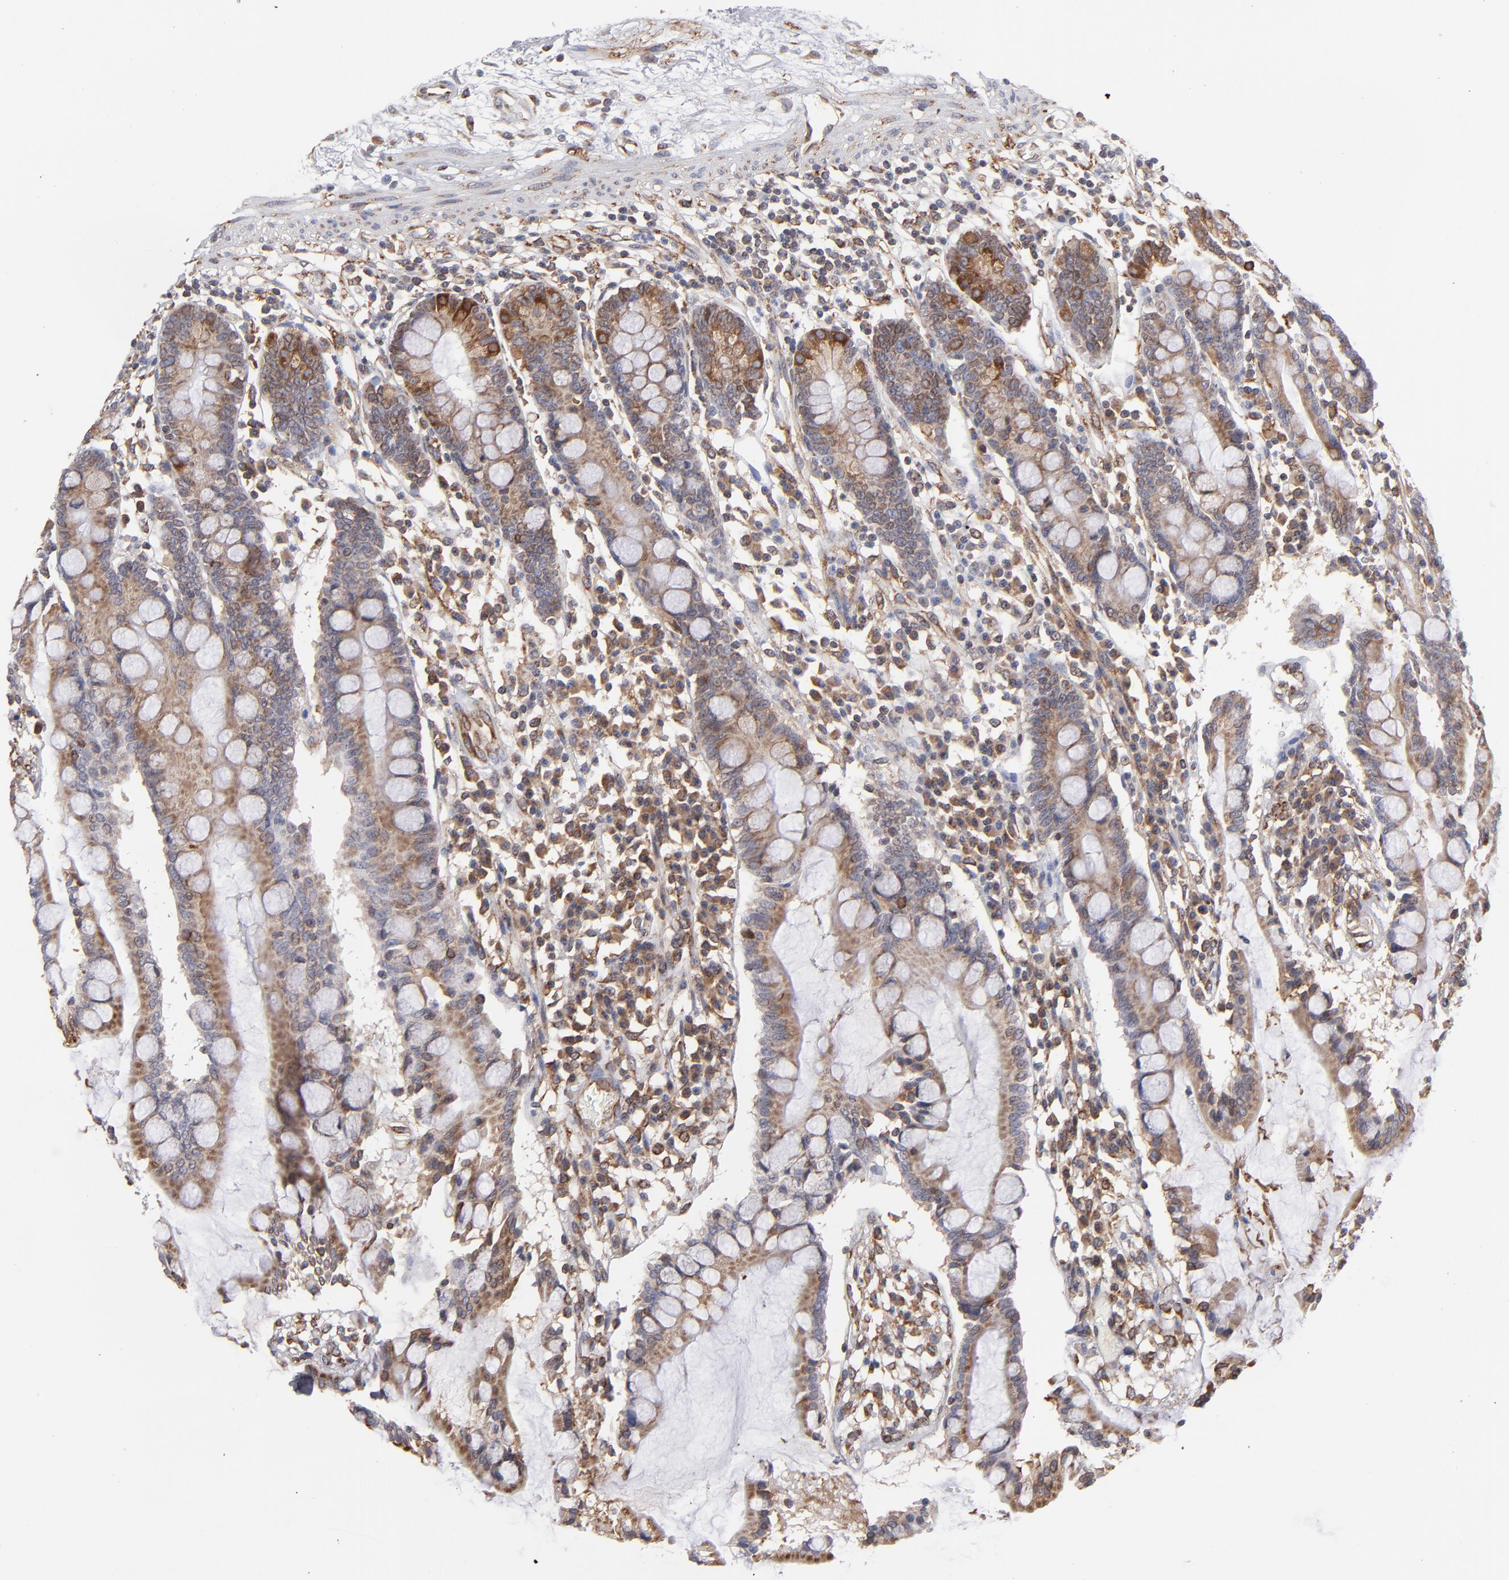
{"staining": {"intensity": "strong", "quantity": ">75%", "location": "cytoplasmic/membranous"}, "tissue": "small intestine", "cell_type": "Glandular cells", "image_type": "normal", "snomed": [{"axis": "morphology", "description": "Normal tissue, NOS"}, {"axis": "topography", "description": "Small intestine"}], "caption": "Immunohistochemistry (IHC) histopathology image of unremarkable small intestine stained for a protein (brown), which exhibits high levels of strong cytoplasmic/membranous expression in about >75% of glandular cells.", "gene": "KTN1", "patient": {"sex": "female", "age": 51}}